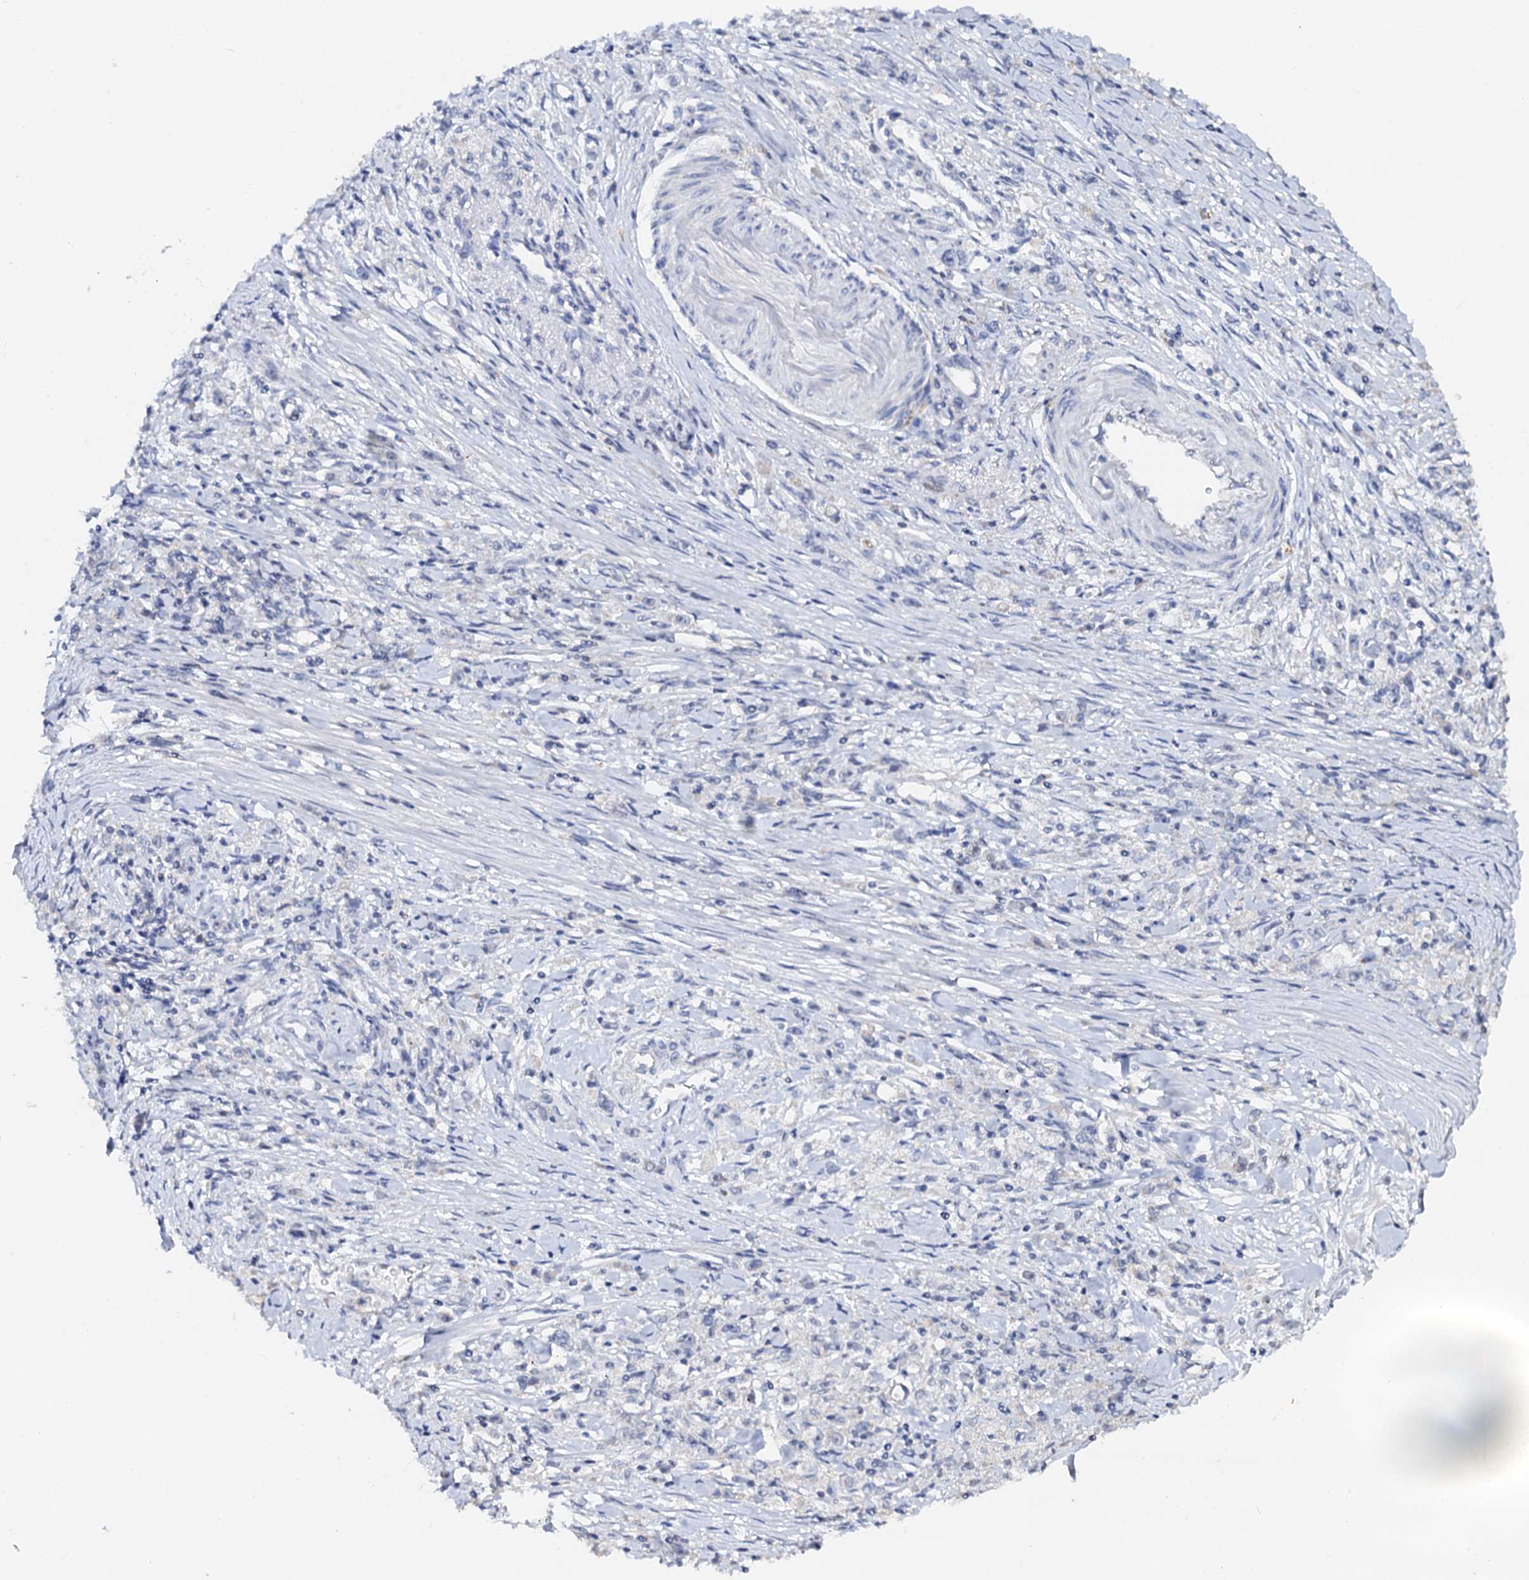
{"staining": {"intensity": "negative", "quantity": "none", "location": "none"}, "tissue": "stomach cancer", "cell_type": "Tumor cells", "image_type": "cancer", "snomed": [{"axis": "morphology", "description": "Adenocarcinoma, NOS"}, {"axis": "topography", "description": "Stomach"}], "caption": "Stomach cancer (adenocarcinoma) was stained to show a protein in brown. There is no significant staining in tumor cells.", "gene": "NALF1", "patient": {"sex": "female", "age": 59}}